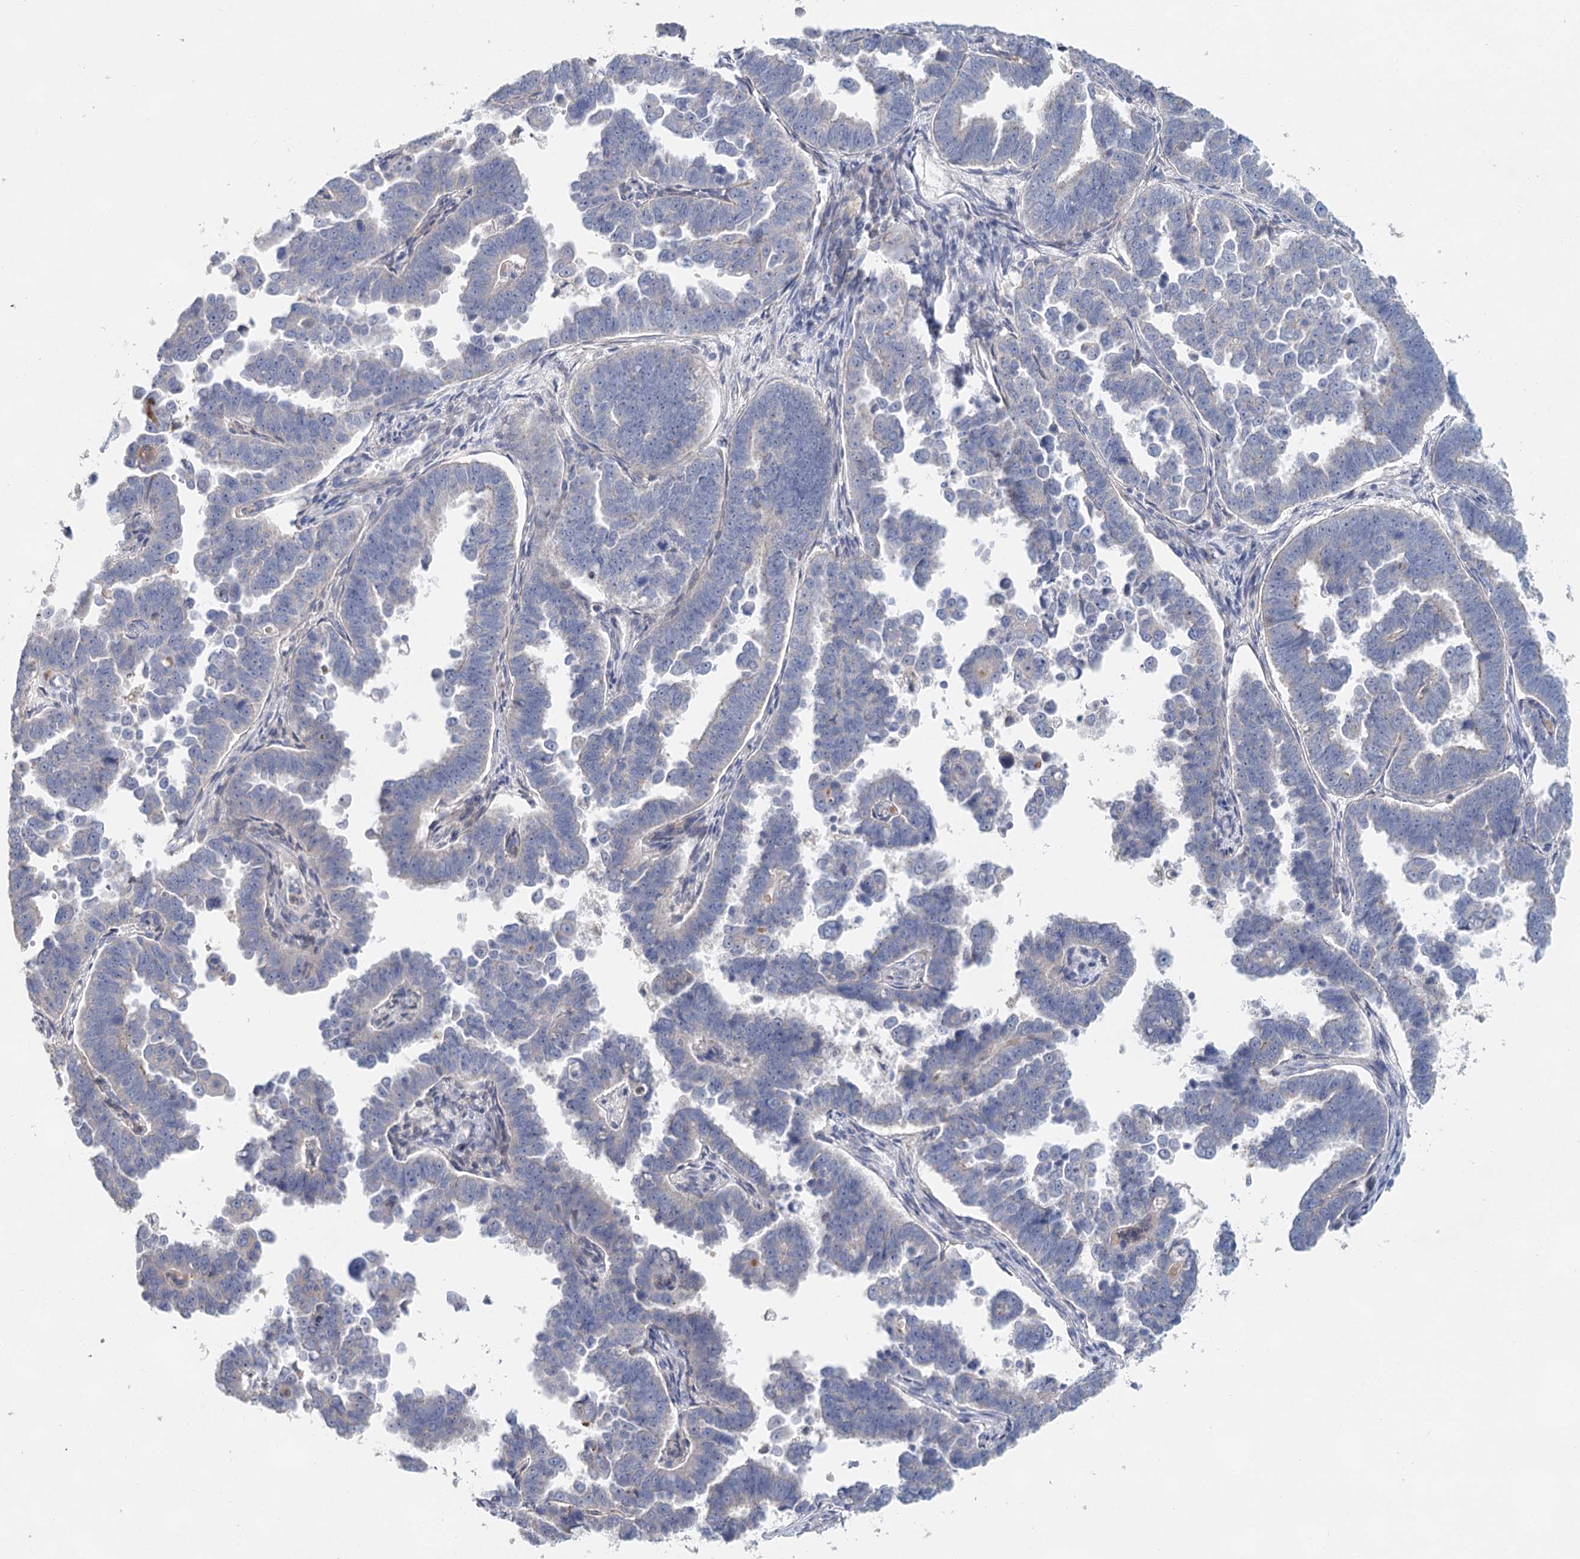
{"staining": {"intensity": "negative", "quantity": "none", "location": "none"}, "tissue": "endometrial cancer", "cell_type": "Tumor cells", "image_type": "cancer", "snomed": [{"axis": "morphology", "description": "Adenocarcinoma, NOS"}, {"axis": "topography", "description": "Endometrium"}], "caption": "This is an immunohistochemistry image of human endometrial cancer (adenocarcinoma). There is no staining in tumor cells.", "gene": "MYL6B", "patient": {"sex": "female", "age": 75}}